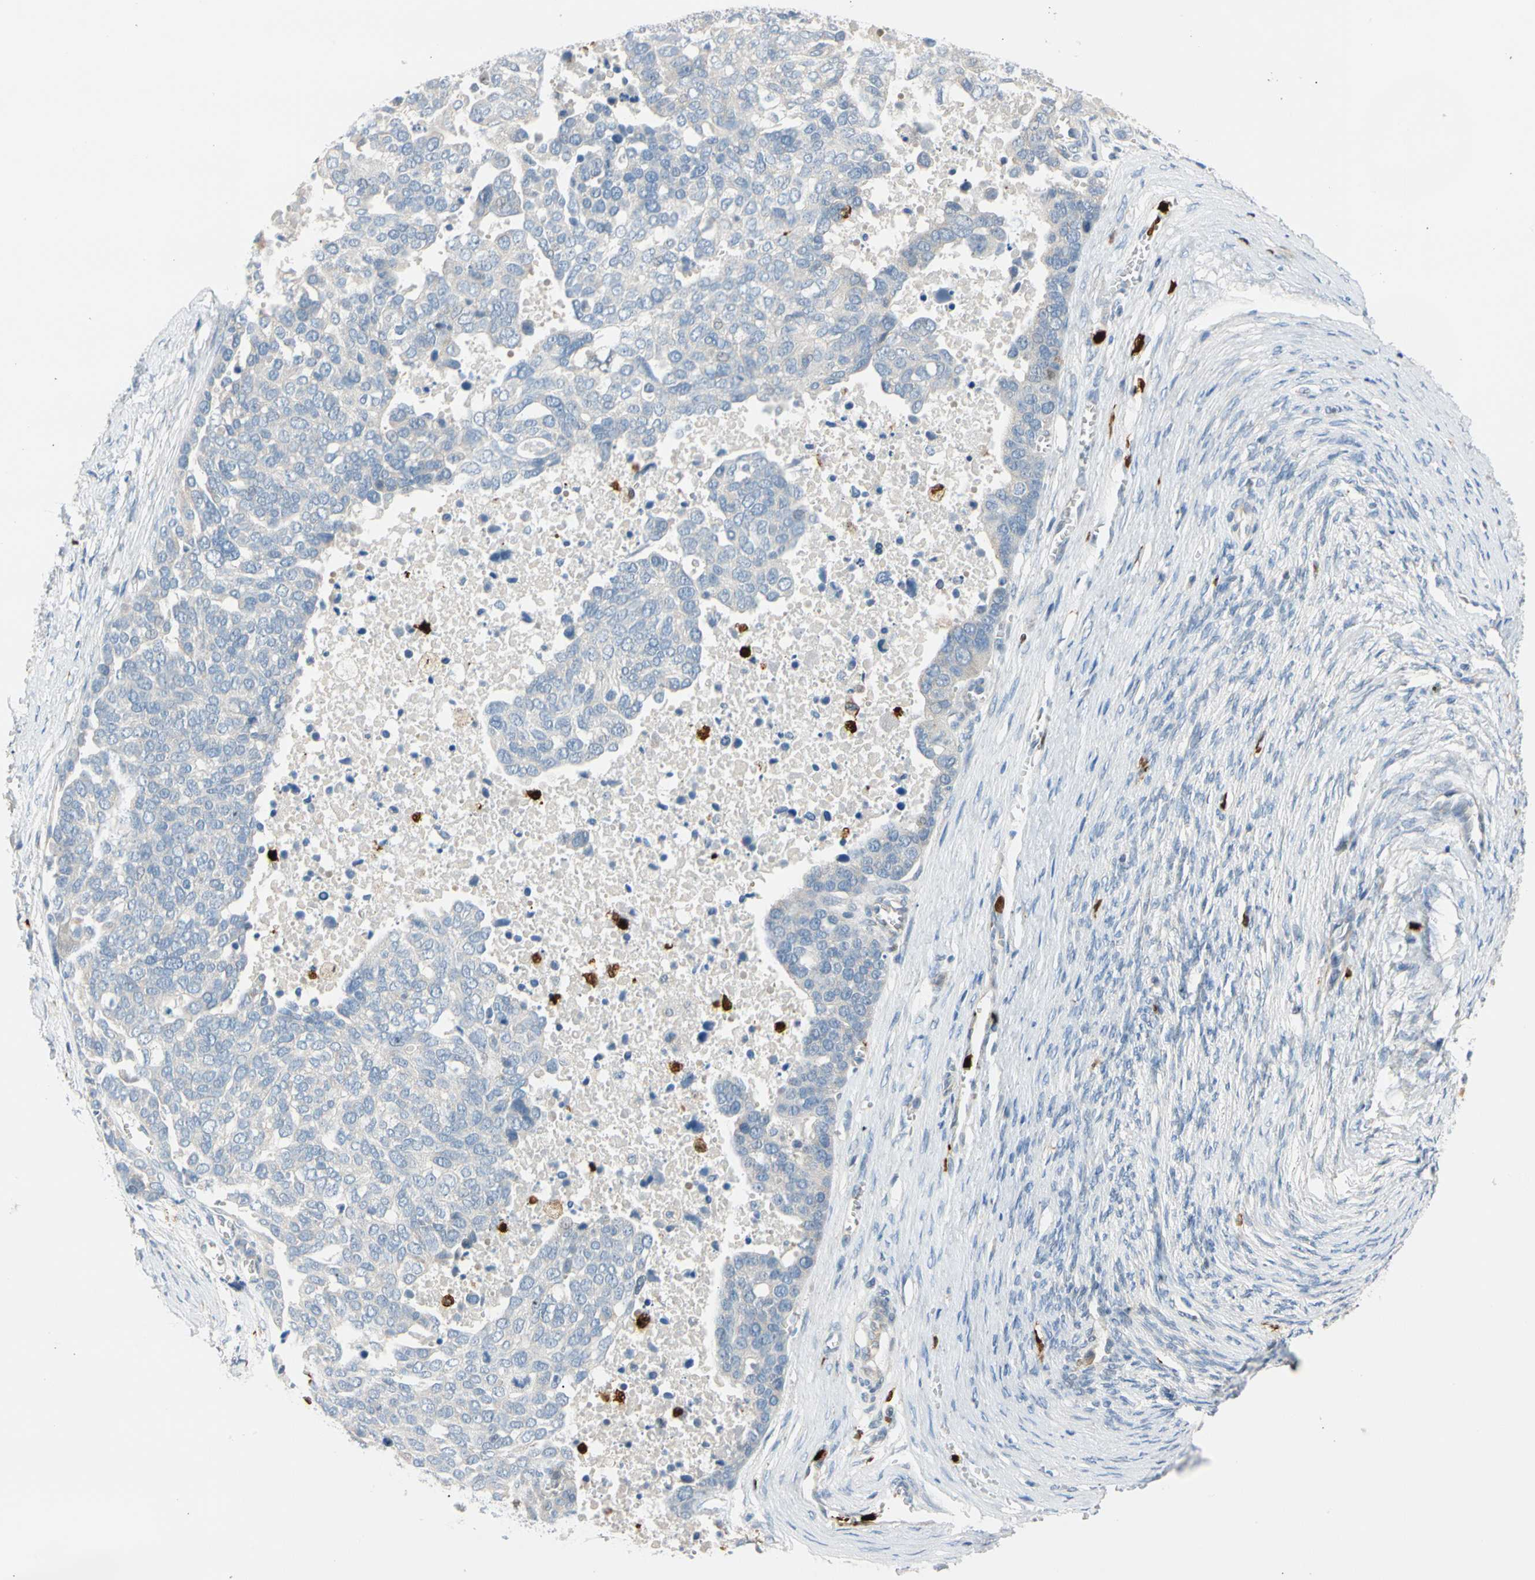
{"staining": {"intensity": "negative", "quantity": "none", "location": "none"}, "tissue": "ovarian cancer", "cell_type": "Tumor cells", "image_type": "cancer", "snomed": [{"axis": "morphology", "description": "Cystadenocarcinoma, serous, NOS"}, {"axis": "topography", "description": "Ovary"}], "caption": "Tumor cells are negative for protein expression in human ovarian cancer (serous cystadenocarcinoma).", "gene": "TRAF5", "patient": {"sex": "female", "age": 44}}